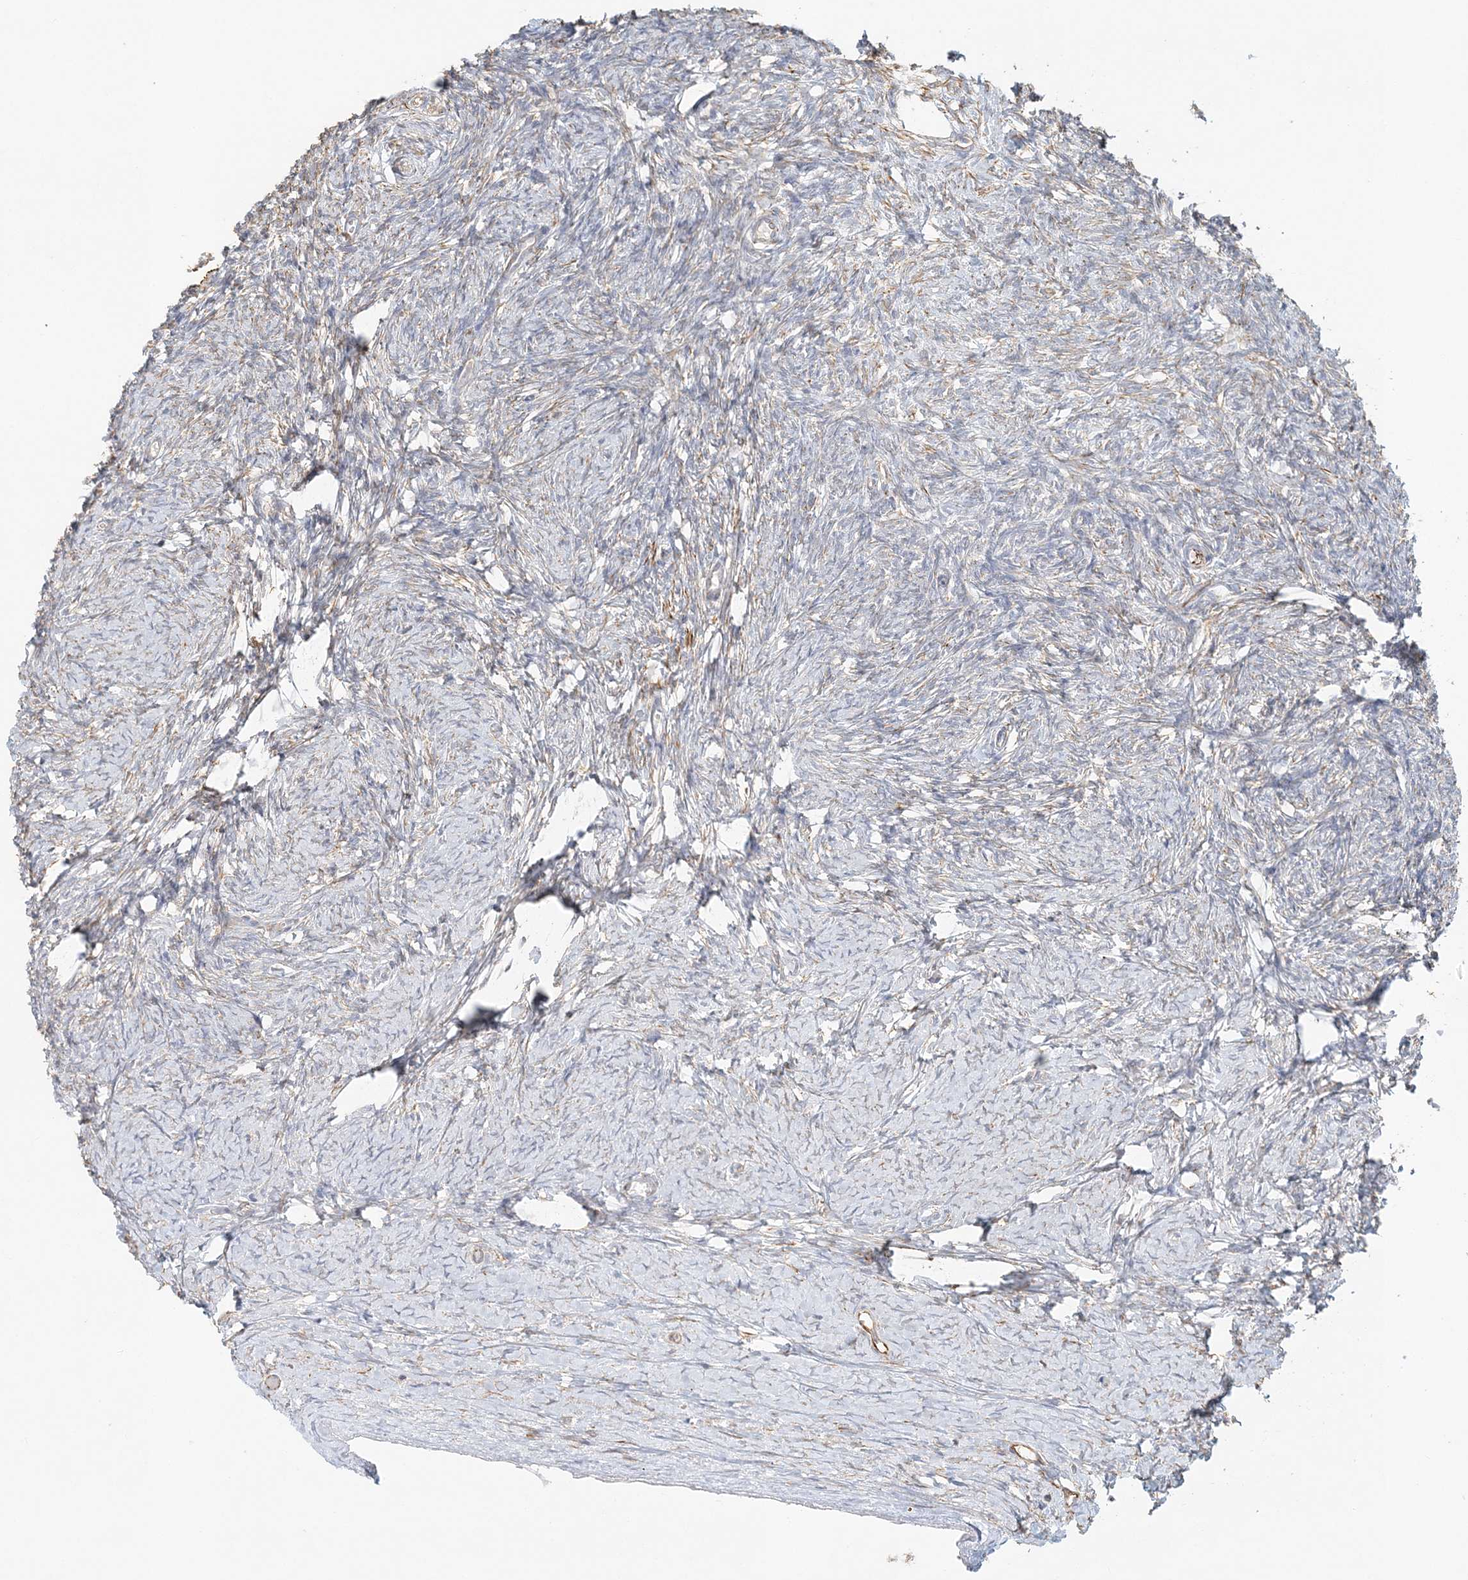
{"staining": {"intensity": "moderate", "quantity": "<25%", "location": "cytoplasmic/membranous"}, "tissue": "ovary", "cell_type": "Ovarian stroma cells", "image_type": "normal", "snomed": [{"axis": "morphology", "description": "Normal tissue, NOS"}, {"axis": "morphology", "description": "Developmental malformation"}, {"axis": "topography", "description": "Ovary"}], "caption": "Protein staining demonstrates moderate cytoplasmic/membranous positivity in approximately <25% of ovarian stroma cells in unremarkable ovary. Nuclei are stained in blue.", "gene": "DMRTB1", "patient": {"sex": "female", "age": 39}}